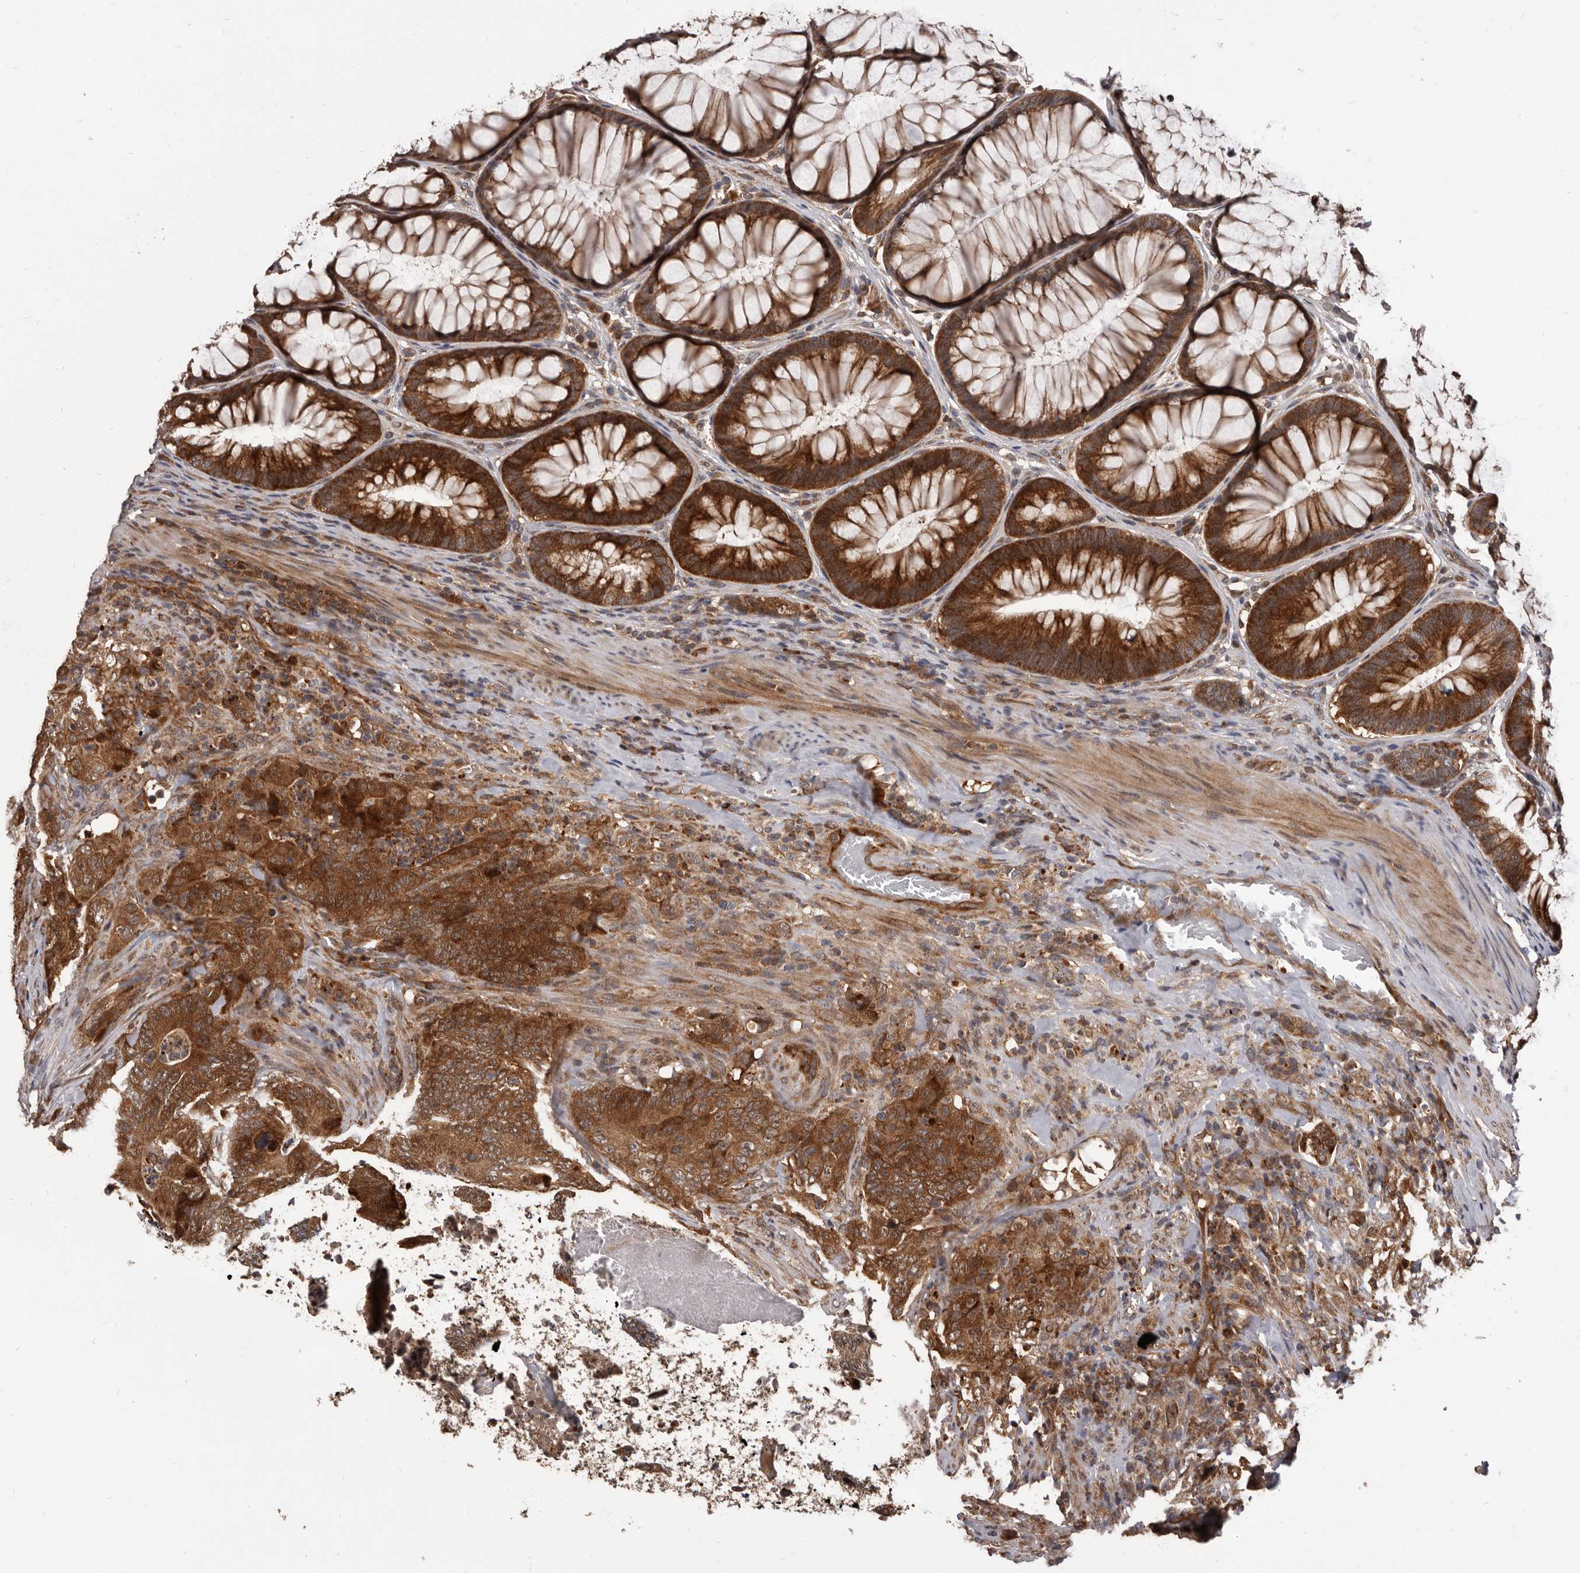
{"staining": {"intensity": "strong", "quantity": ">75%", "location": "cytoplasmic/membranous"}, "tissue": "colorectal cancer", "cell_type": "Tumor cells", "image_type": "cancer", "snomed": [{"axis": "morphology", "description": "Normal tissue, NOS"}, {"axis": "topography", "description": "Colon"}], "caption": "This is a micrograph of immunohistochemistry staining of colorectal cancer, which shows strong staining in the cytoplasmic/membranous of tumor cells.", "gene": "MAP3K14", "patient": {"sex": "female", "age": 82}}